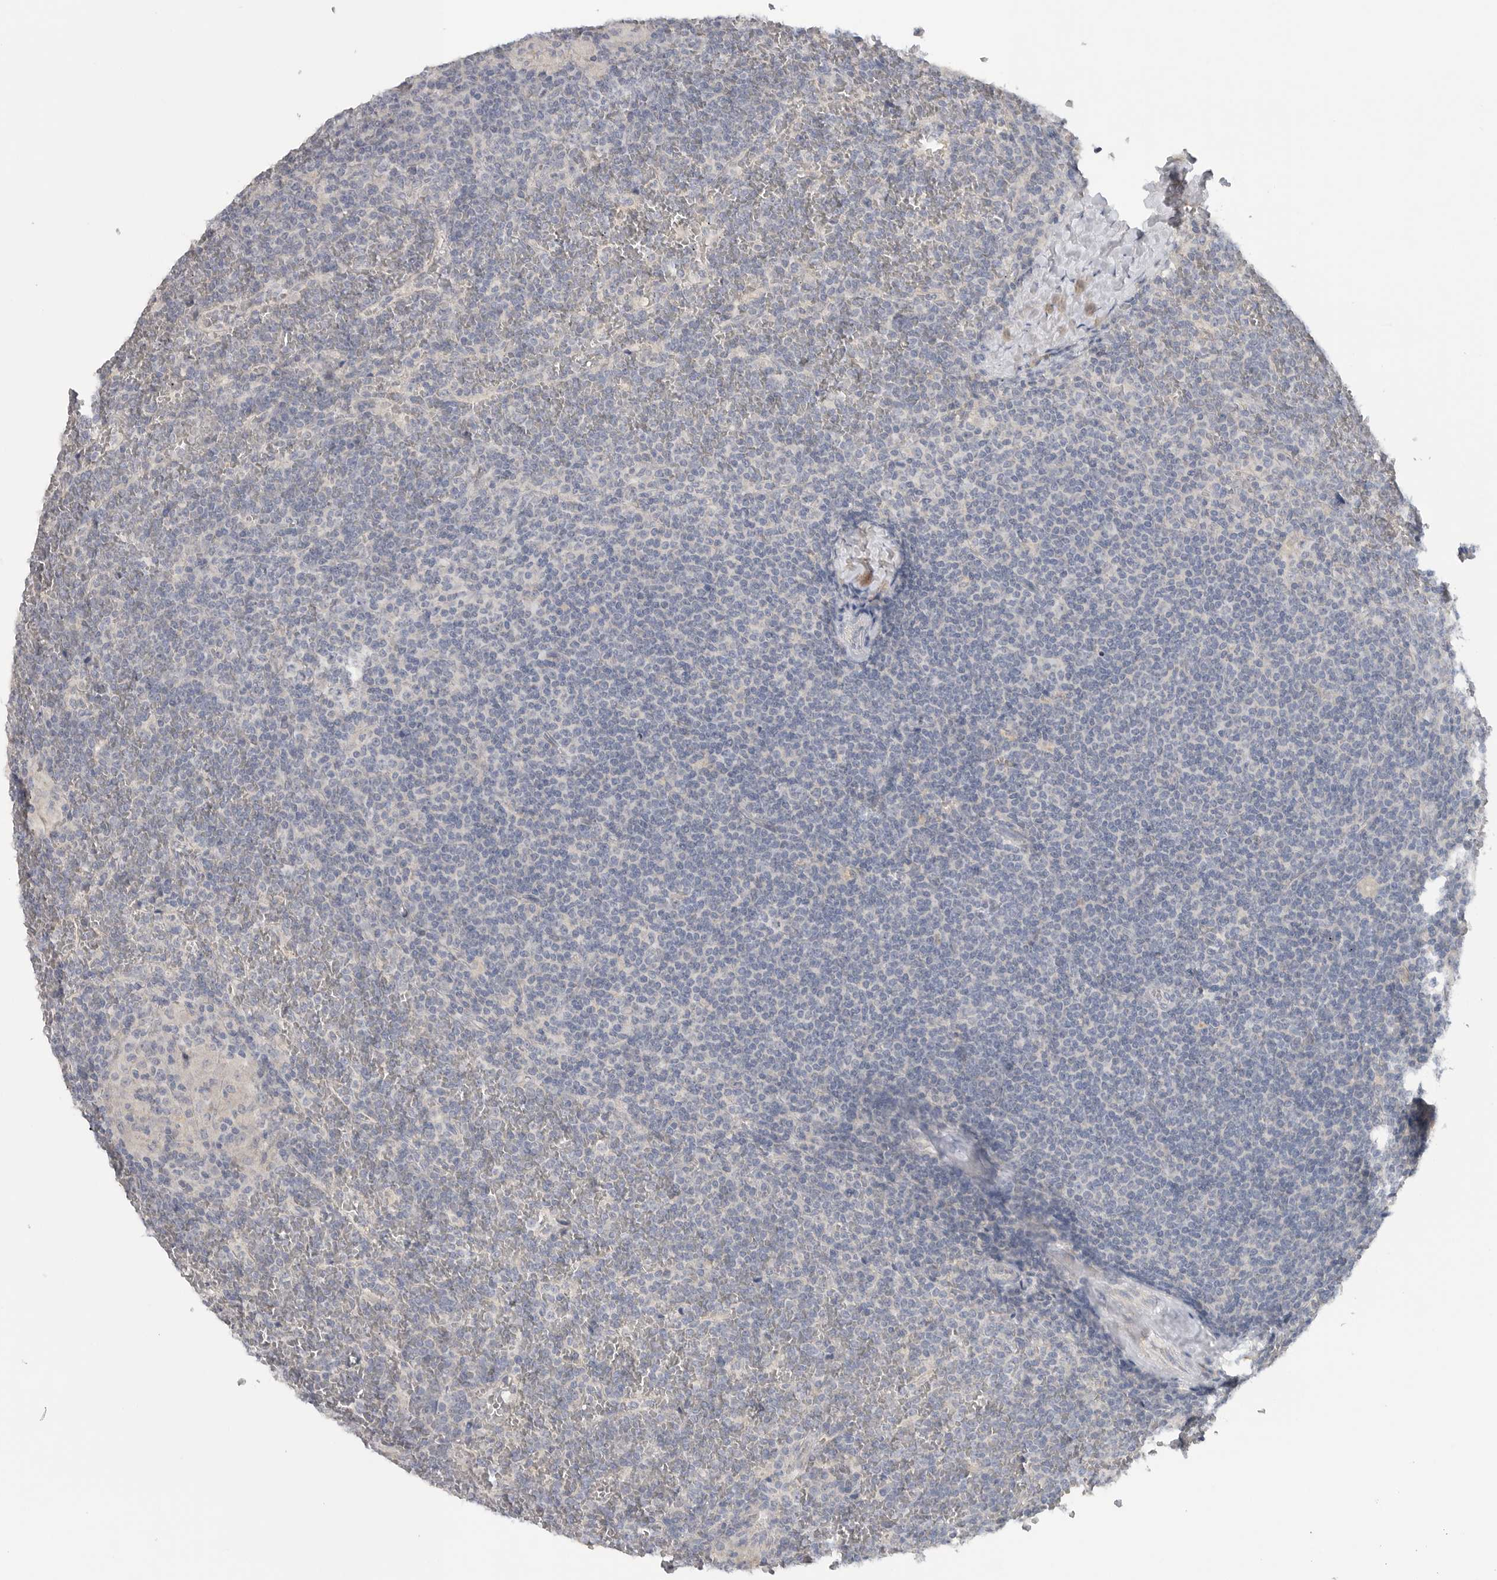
{"staining": {"intensity": "negative", "quantity": "none", "location": "none"}, "tissue": "lymphoma", "cell_type": "Tumor cells", "image_type": "cancer", "snomed": [{"axis": "morphology", "description": "Malignant lymphoma, non-Hodgkin's type, Low grade"}, {"axis": "topography", "description": "Spleen"}], "caption": "The photomicrograph reveals no staining of tumor cells in low-grade malignant lymphoma, non-Hodgkin's type.", "gene": "REG4", "patient": {"sex": "female", "age": 19}}